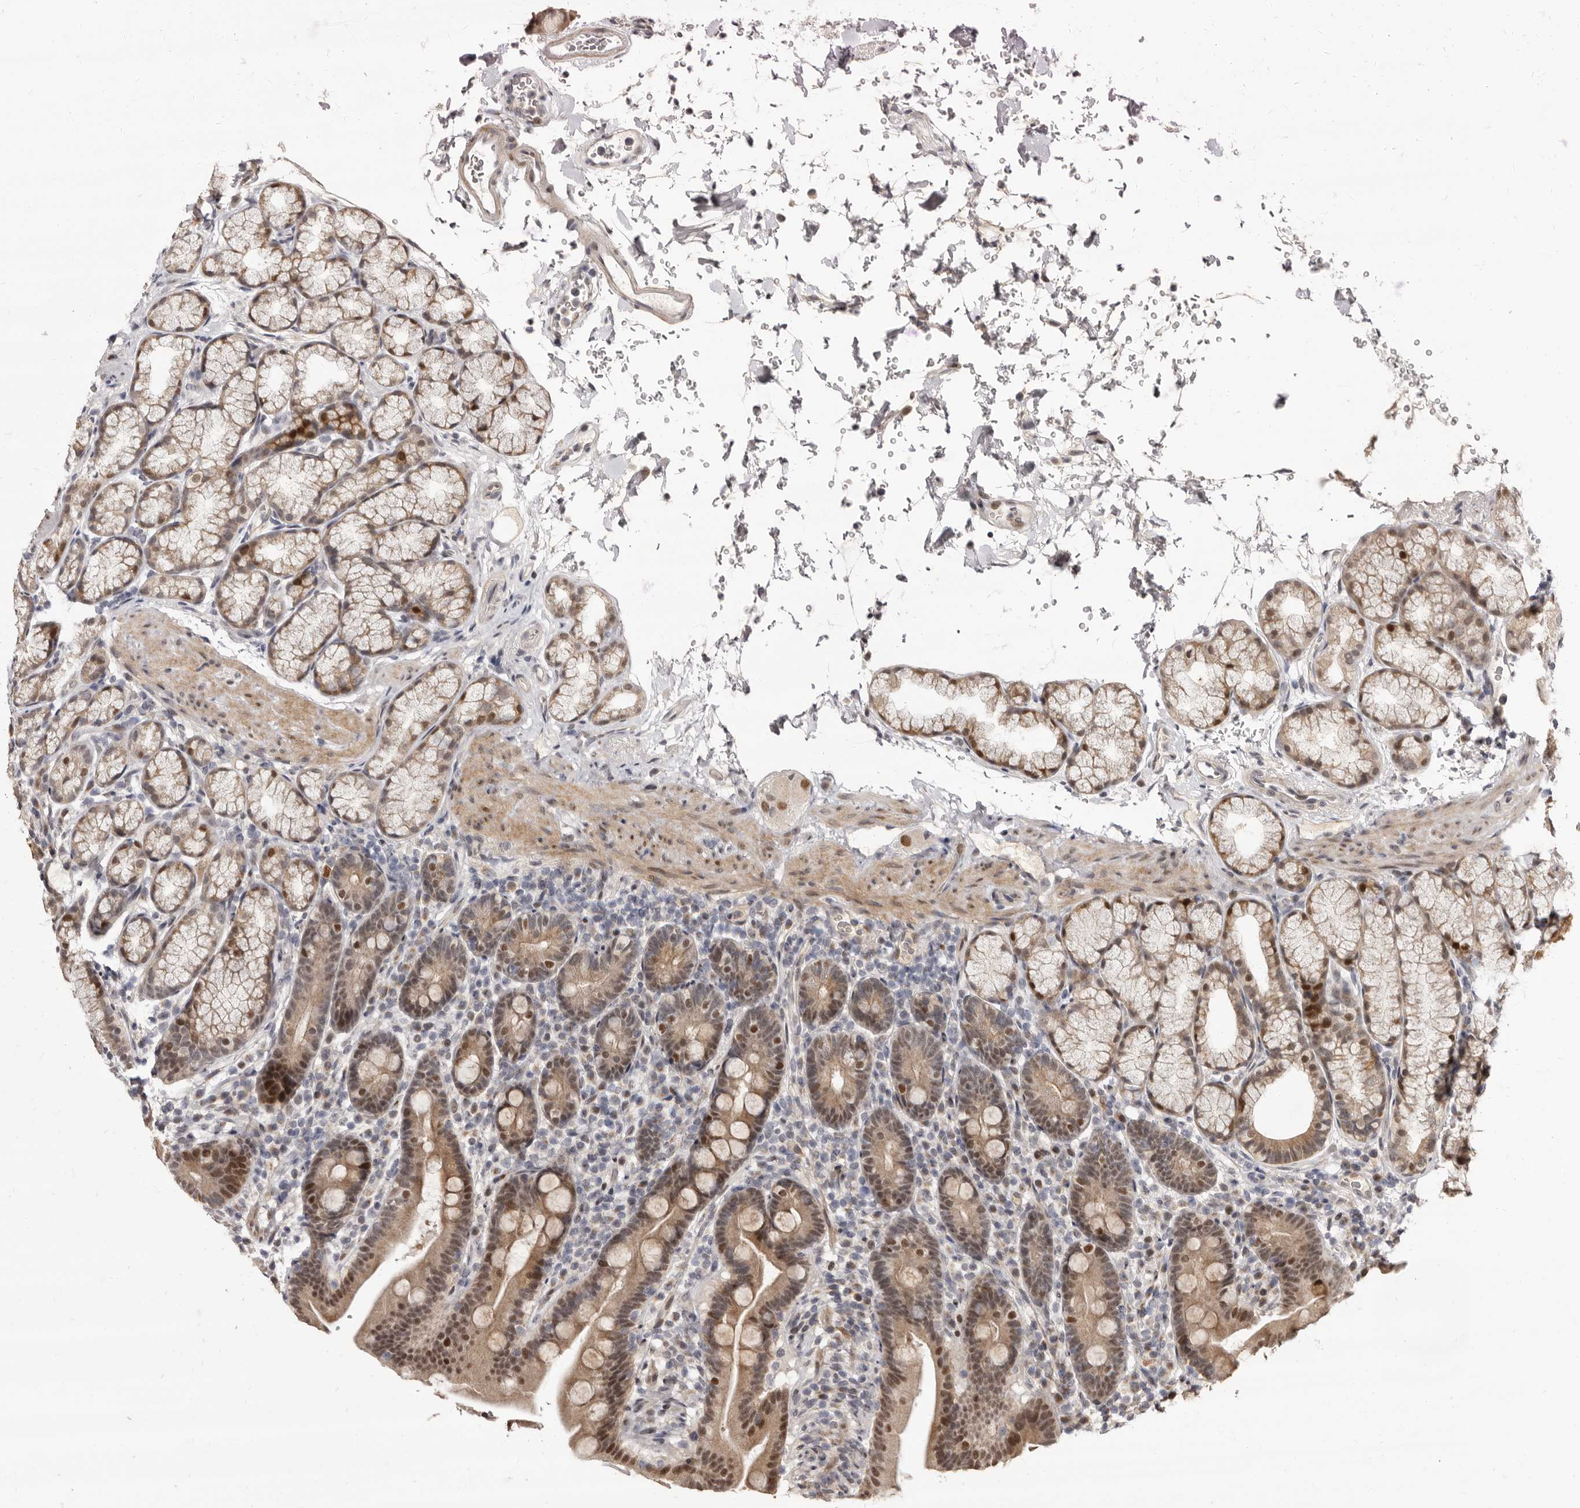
{"staining": {"intensity": "moderate", "quantity": "25%-75%", "location": "cytoplasmic/membranous,nuclear"}, "tissue": "duodenum", "cell_type": "Glandular cells", "image_type": "normal", "snomed": [{"axis": "morphology", "description": "Normal tissue, NOS"}, {"axis": "topography", "description": "Duodenum"}], "caption": "Glandular cells exhibit medium levels of moderate cytoplasmic/membranous,nuclear expression in approximately 25%-75% of cells in unremarkable human duodenum. (brown staining indicates protein expression, while blue staining denotes nuclei).", "gene": "ZNF326", "patient": {"sex": "male", "age": 54}}